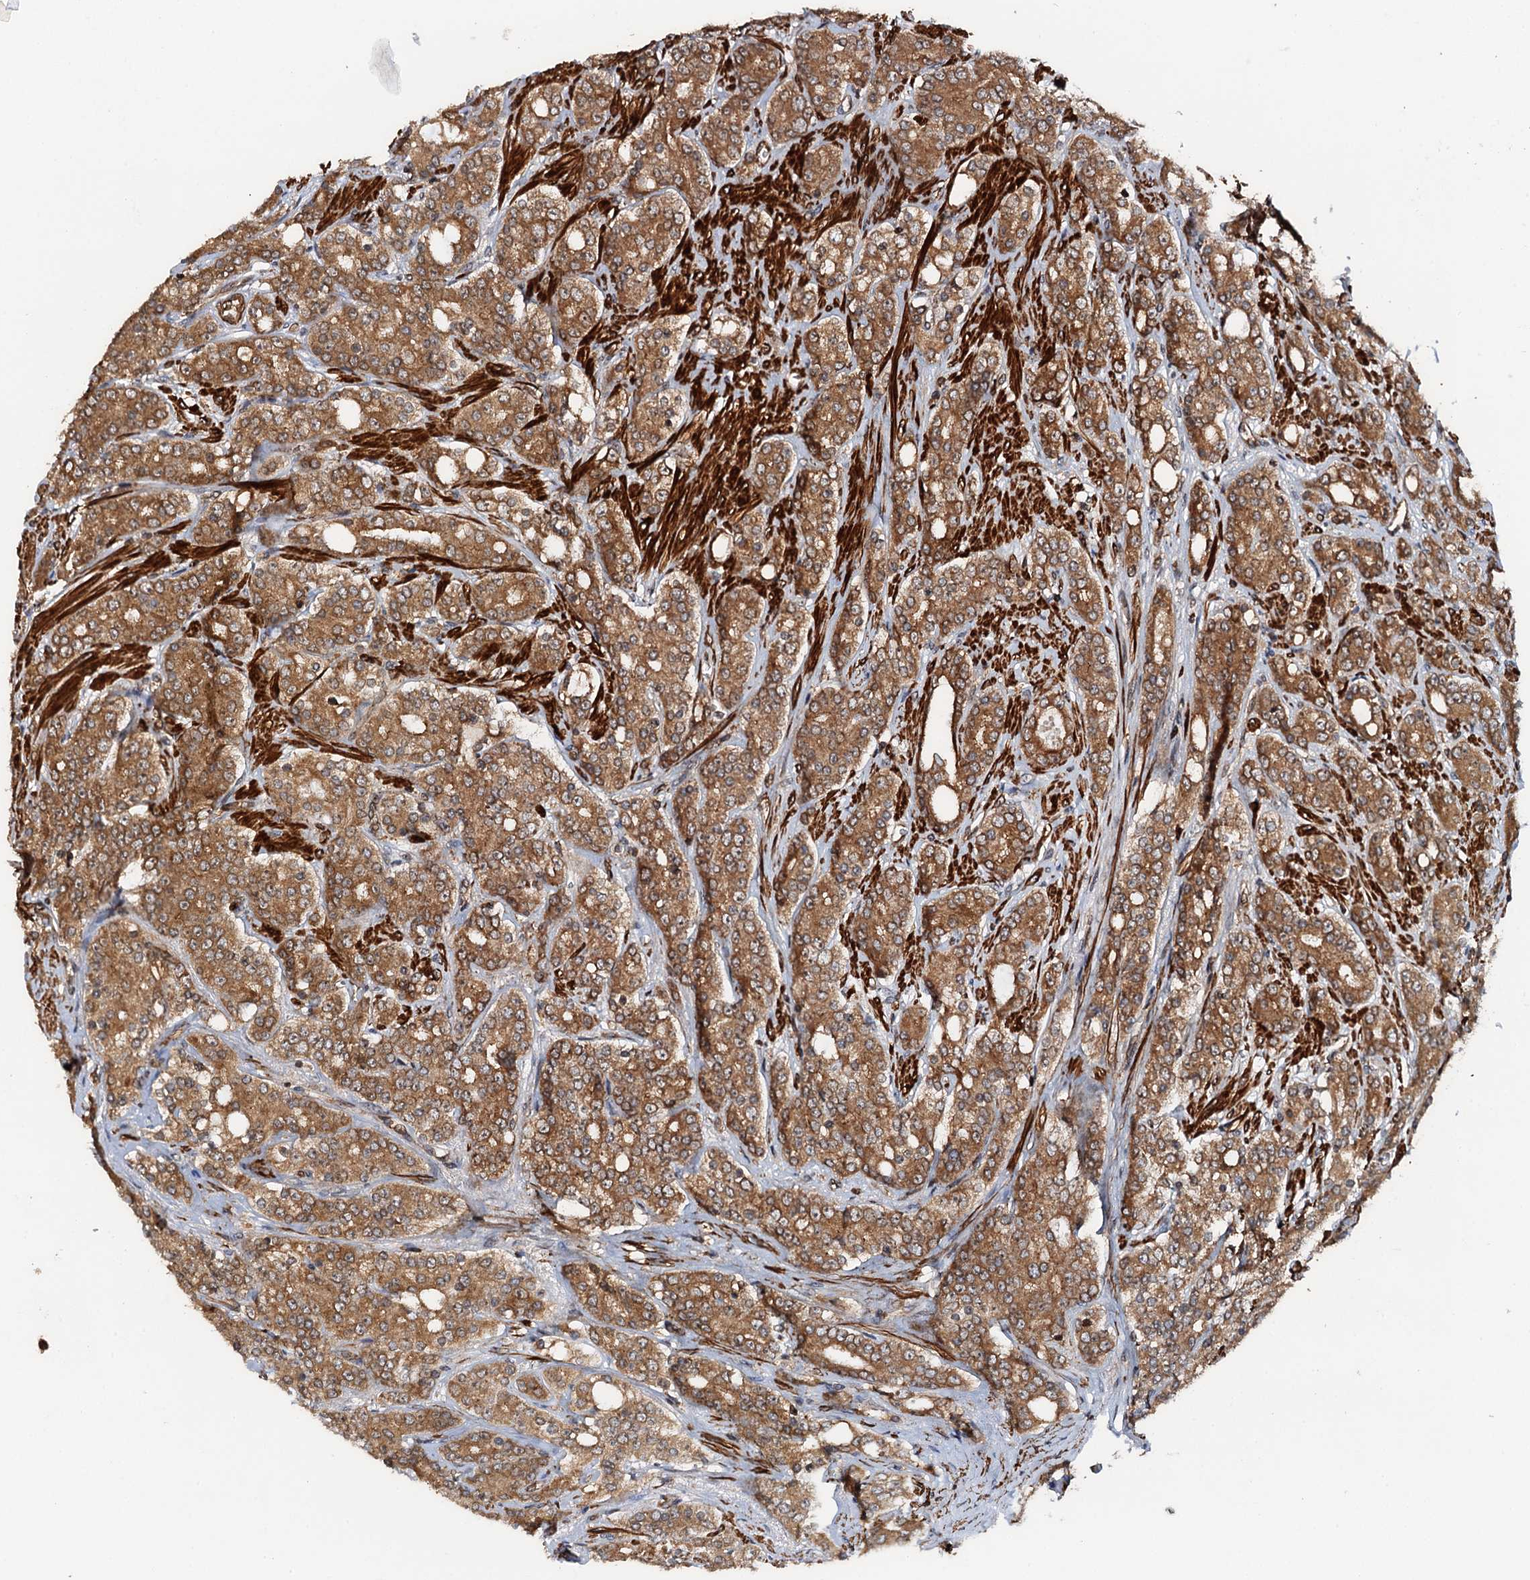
{"staining": {"intensity": "moderate", "quantity": ">75%", "location": "cytoplasmic/membranous"}, "tissue": "prostate cancer", "cell_type": "Tumor cells", "image_type": "cancer", "snomed": [{"axis": "morphology", "description": "Adenocarcinoma, High grade"}, {"axis": "topography", "description": "Prostate"}], "caption": "A brown stain labels moderate cytoplasmic/membranous positivity of a protein in prostate high-grade adenocarcinoma tumor cells.", "gene": "BORA", "patient": {"sex": "male", "age": 62}}